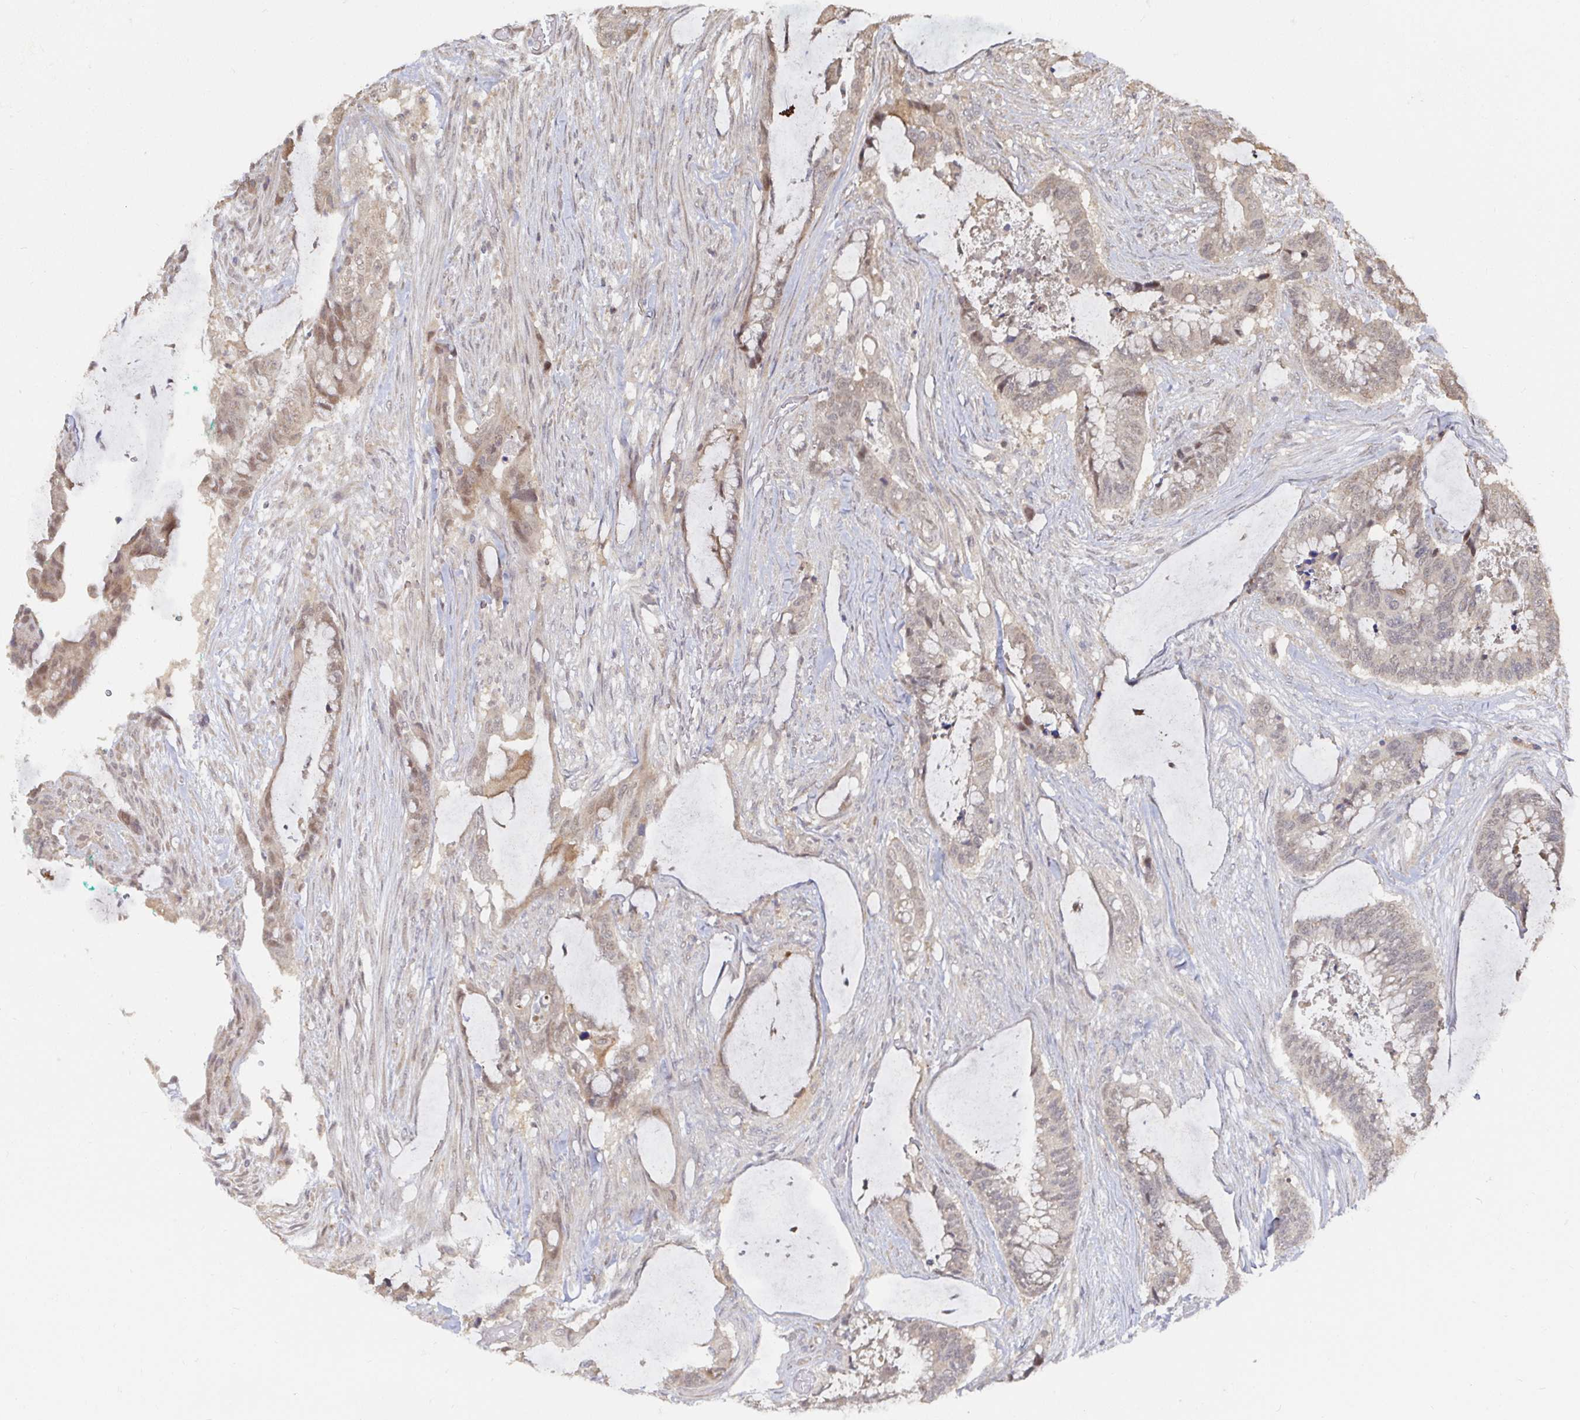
{"staining": {"intensity": "weak", "quantity": ">75%", "location": "cytoplasmic/membranous,nuclear"}, "tissue": "colorectal cancer", "cell_type": "Tumor cells", "image_type": "cancer", "snomed": [{"axis": "morphology", "description": "Adenocarcinoma, NOS"}, {"axis": "topography", "description": "Rectum"}], "caption": "Weak cytoplasmic/membranous and nuclear positivity for a protein is present in about >75% of tumor cells of colorectal cancer using IHC.", "gene": "LRP5", "patient": {"sex": "female", "age": 59}}